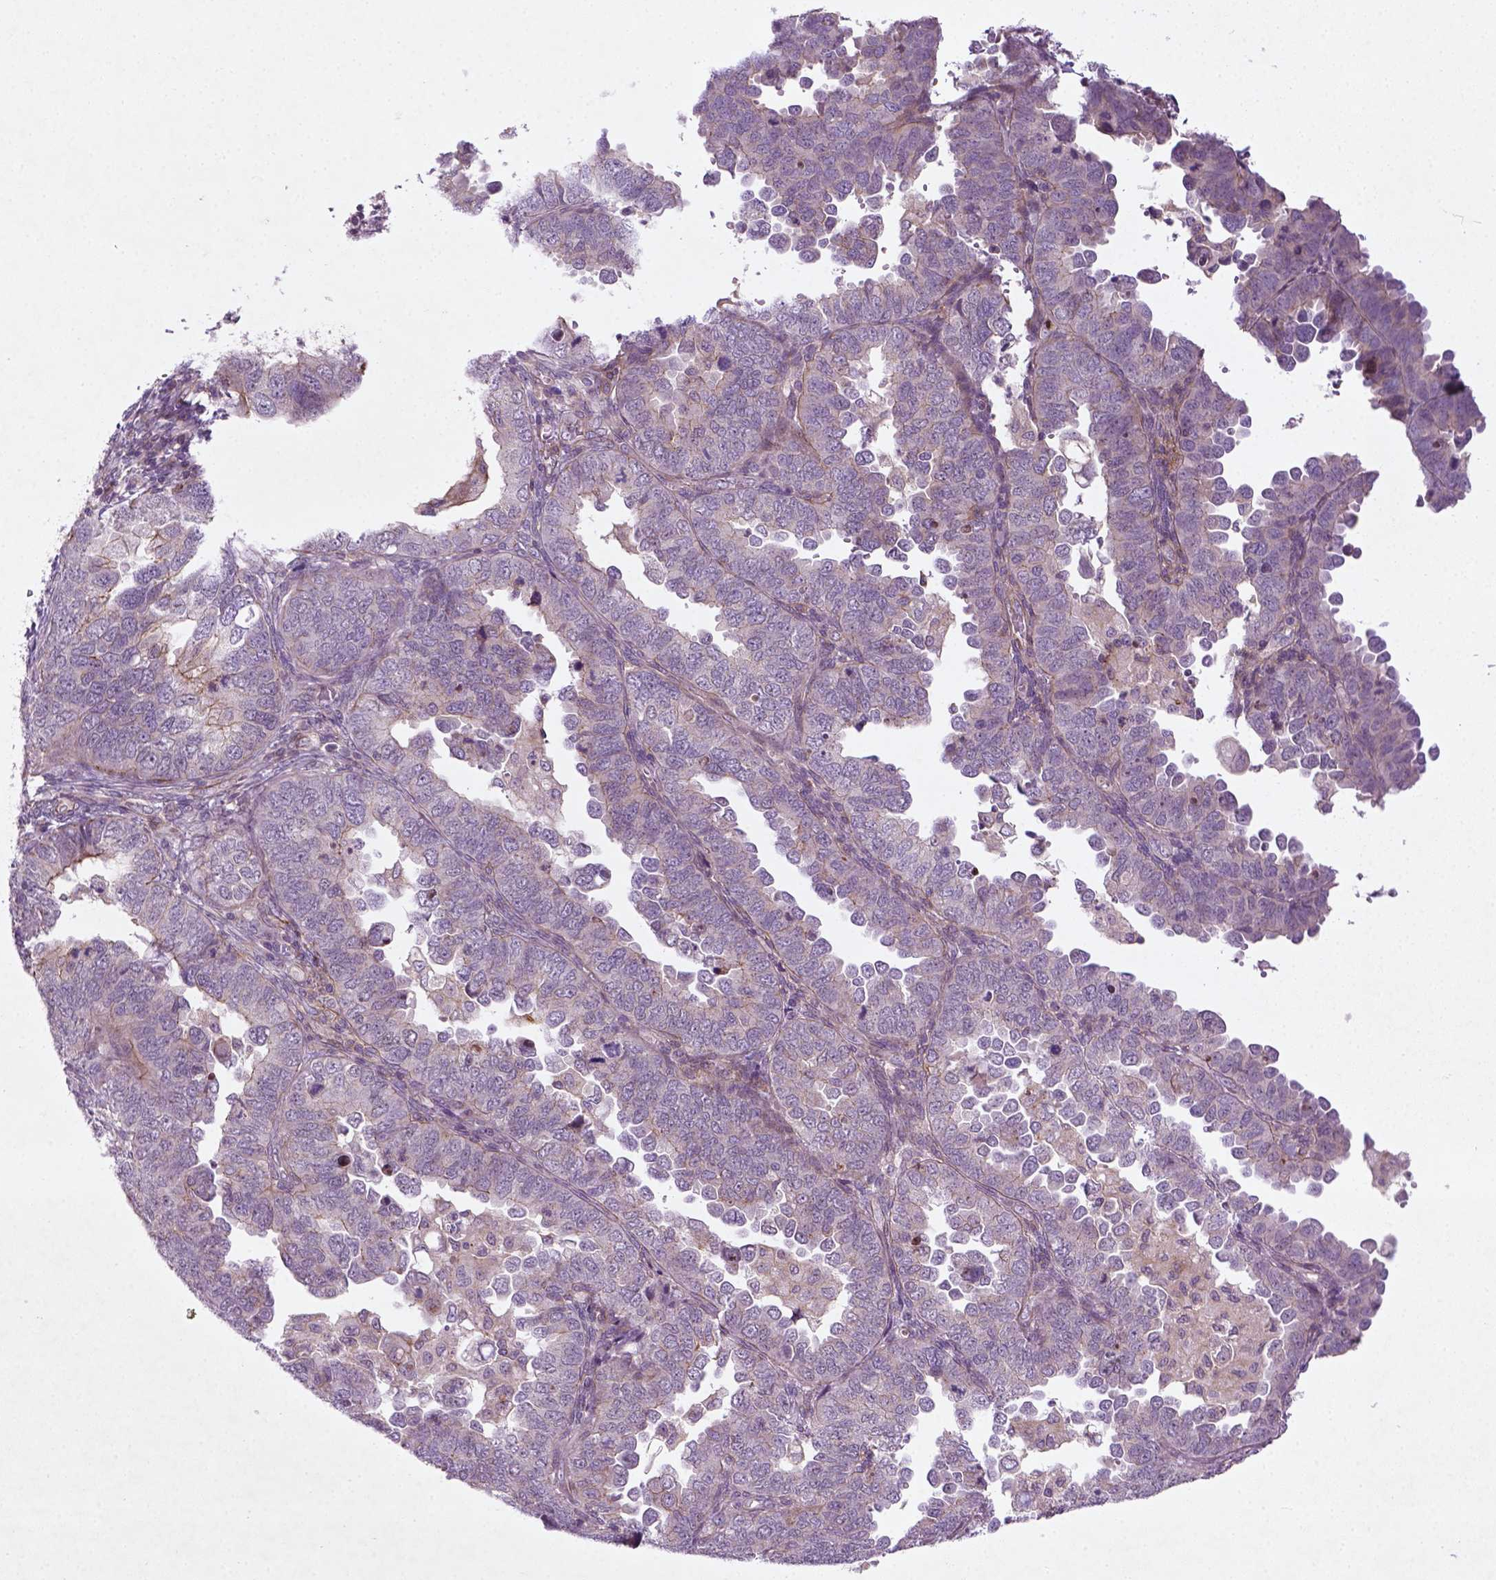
{"staining": {"intensity": "negative", "quantity": "none", "location": "none"}, "tissue": "endometrial cancer", "cell_type": "Tumor cells", "image_type": "cancer", "snomed": [{"axis": "morphology", "description": "Adenocarcinoma, NOS"}, {"axis": "topography", "description": "Endometrium"}], "caption": "Immunohistochemical staining of human endometrial adenocarcinoma demonstrates no significant positivity in tumor cells.", "gene": "TCHP", "patient": {"sex": "female", "age": 79}}